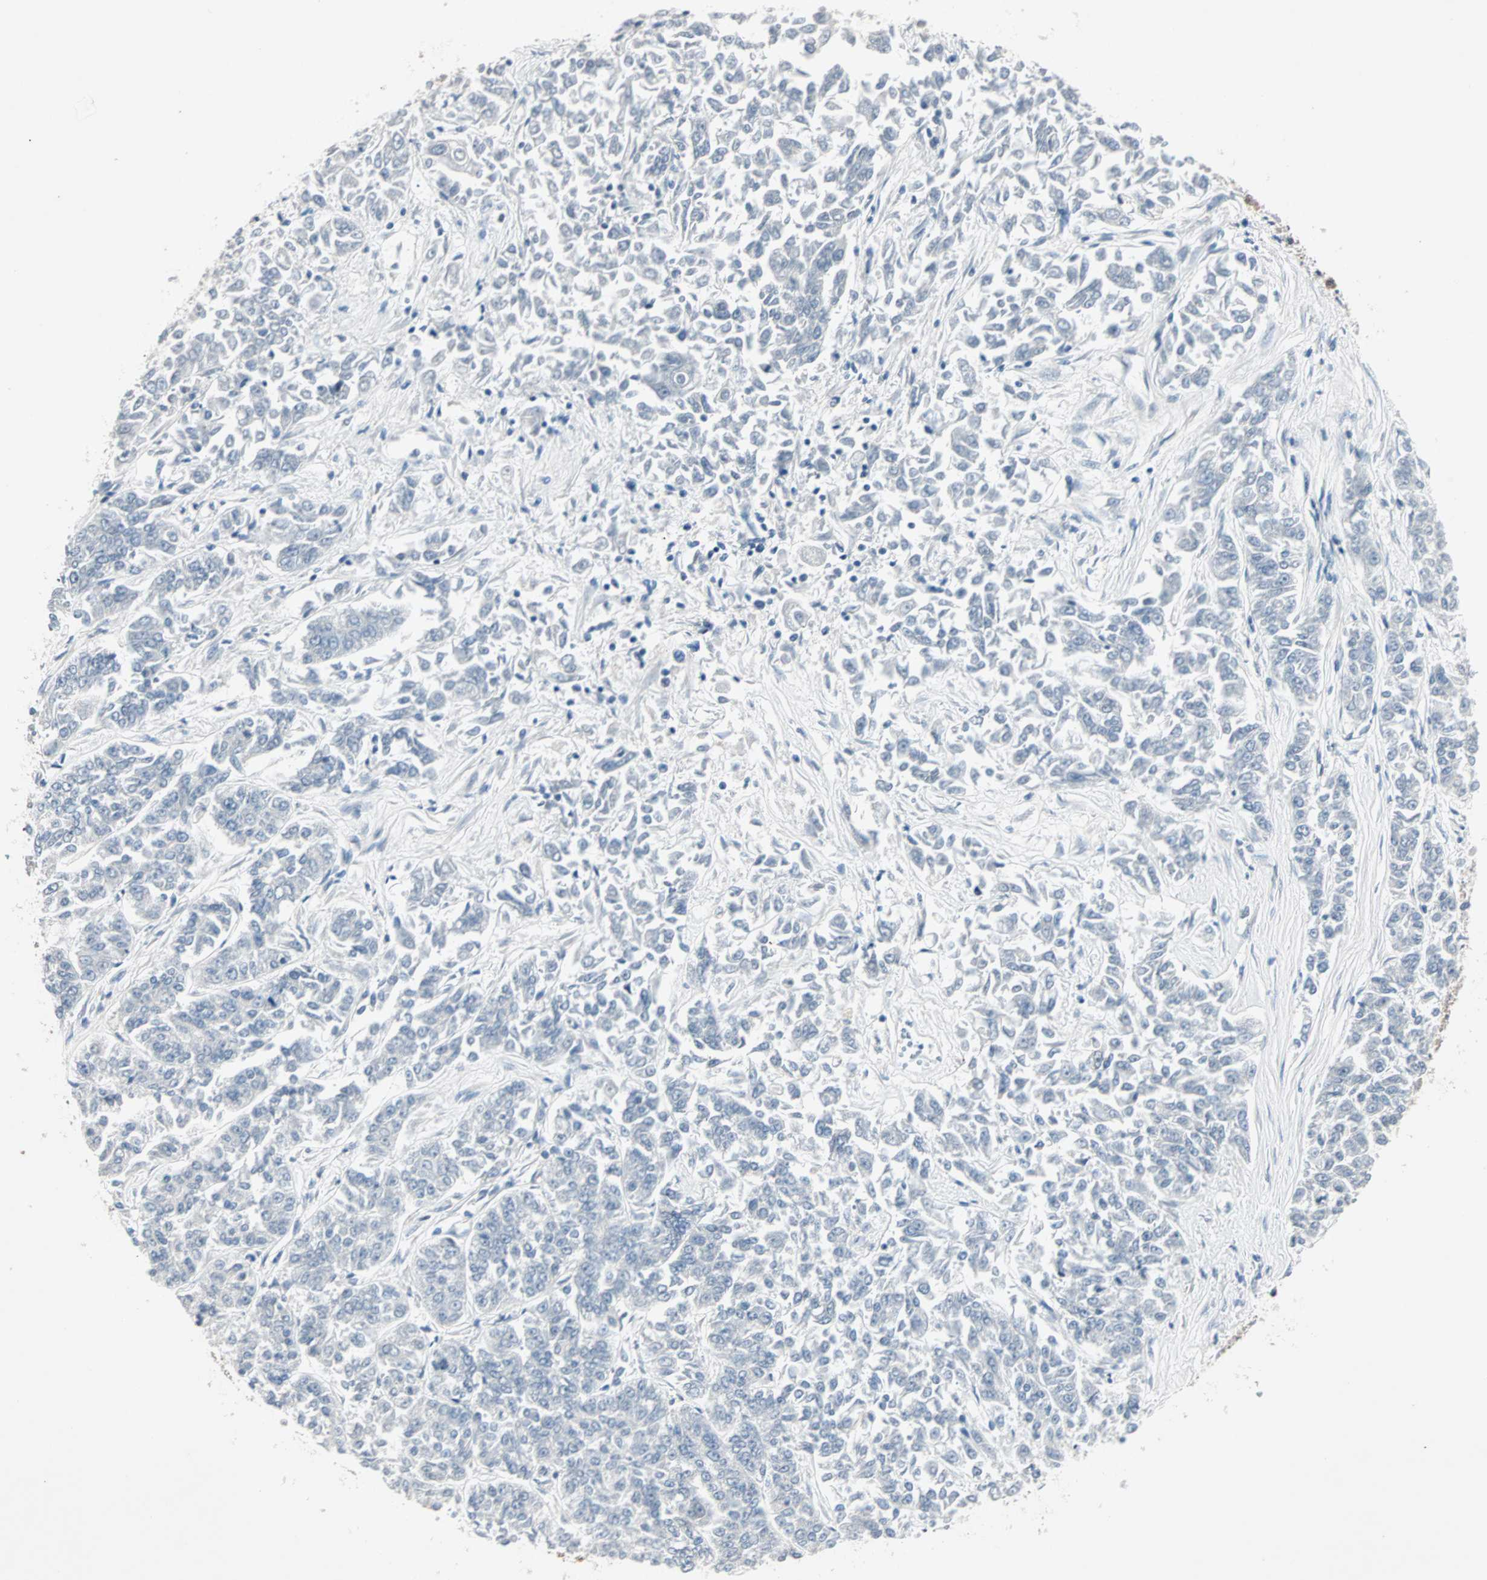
{"staining": {"intensity": "negative", "quantity": "none", "location": "none"}, "tissue": "lung cancer", "cell_type": "Tumor cells", "image_type": "cancer", "snomed": [{"axis": "morphology", "description": "Adenocarcinoma, NOS"}, {"axis": "topography", "description": "Lung"}], "caption": "A histopathology image of human lung cancer is negative for staining in tumor cells.", "gene": "CCNE2", "patient": {"sex": "male", "age": 84}}